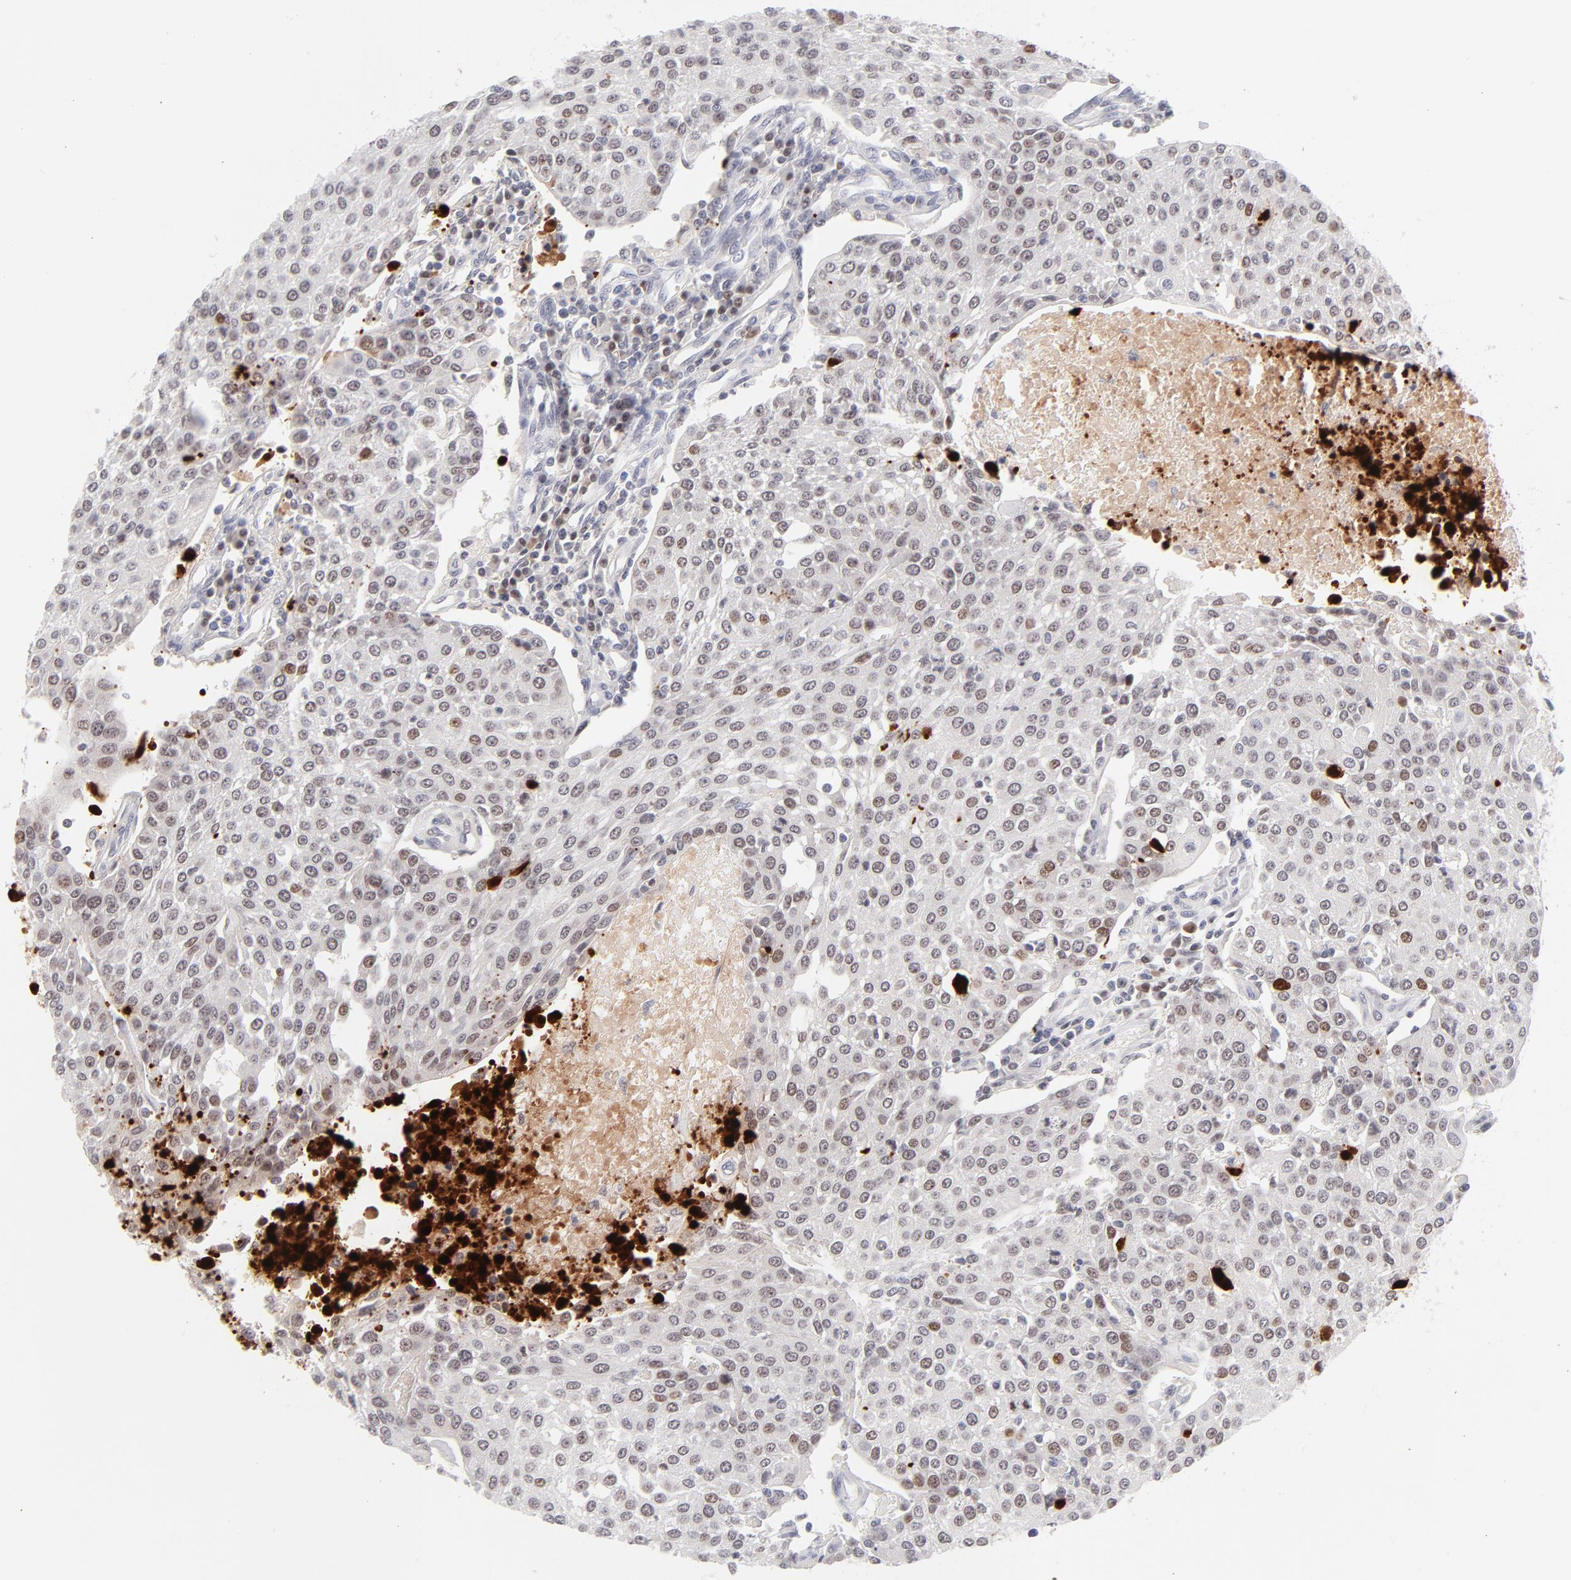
{"staining": {"intensity": "moderate", "quantity": "25%-75%", "location": "cytoplasmic/membranous,nuclear"}, "tissue": "urothelial cancer", "cell_type": "Tumor cells", "image_type": "cancer", "snomed": [{"axis": "morphology", "description": "Urothelial carcinoma, High grade"}, {"axis": "topography", "description": "Urinary bladder"}], "caption": "The image reveals staining of urothelial cancer, revealing moderate cytoplasmic/membranous and nuclear protein staining (brown color) within tumor cells.", "gene": "PARP1", "patient": {"sex": "female", "age": 85}}